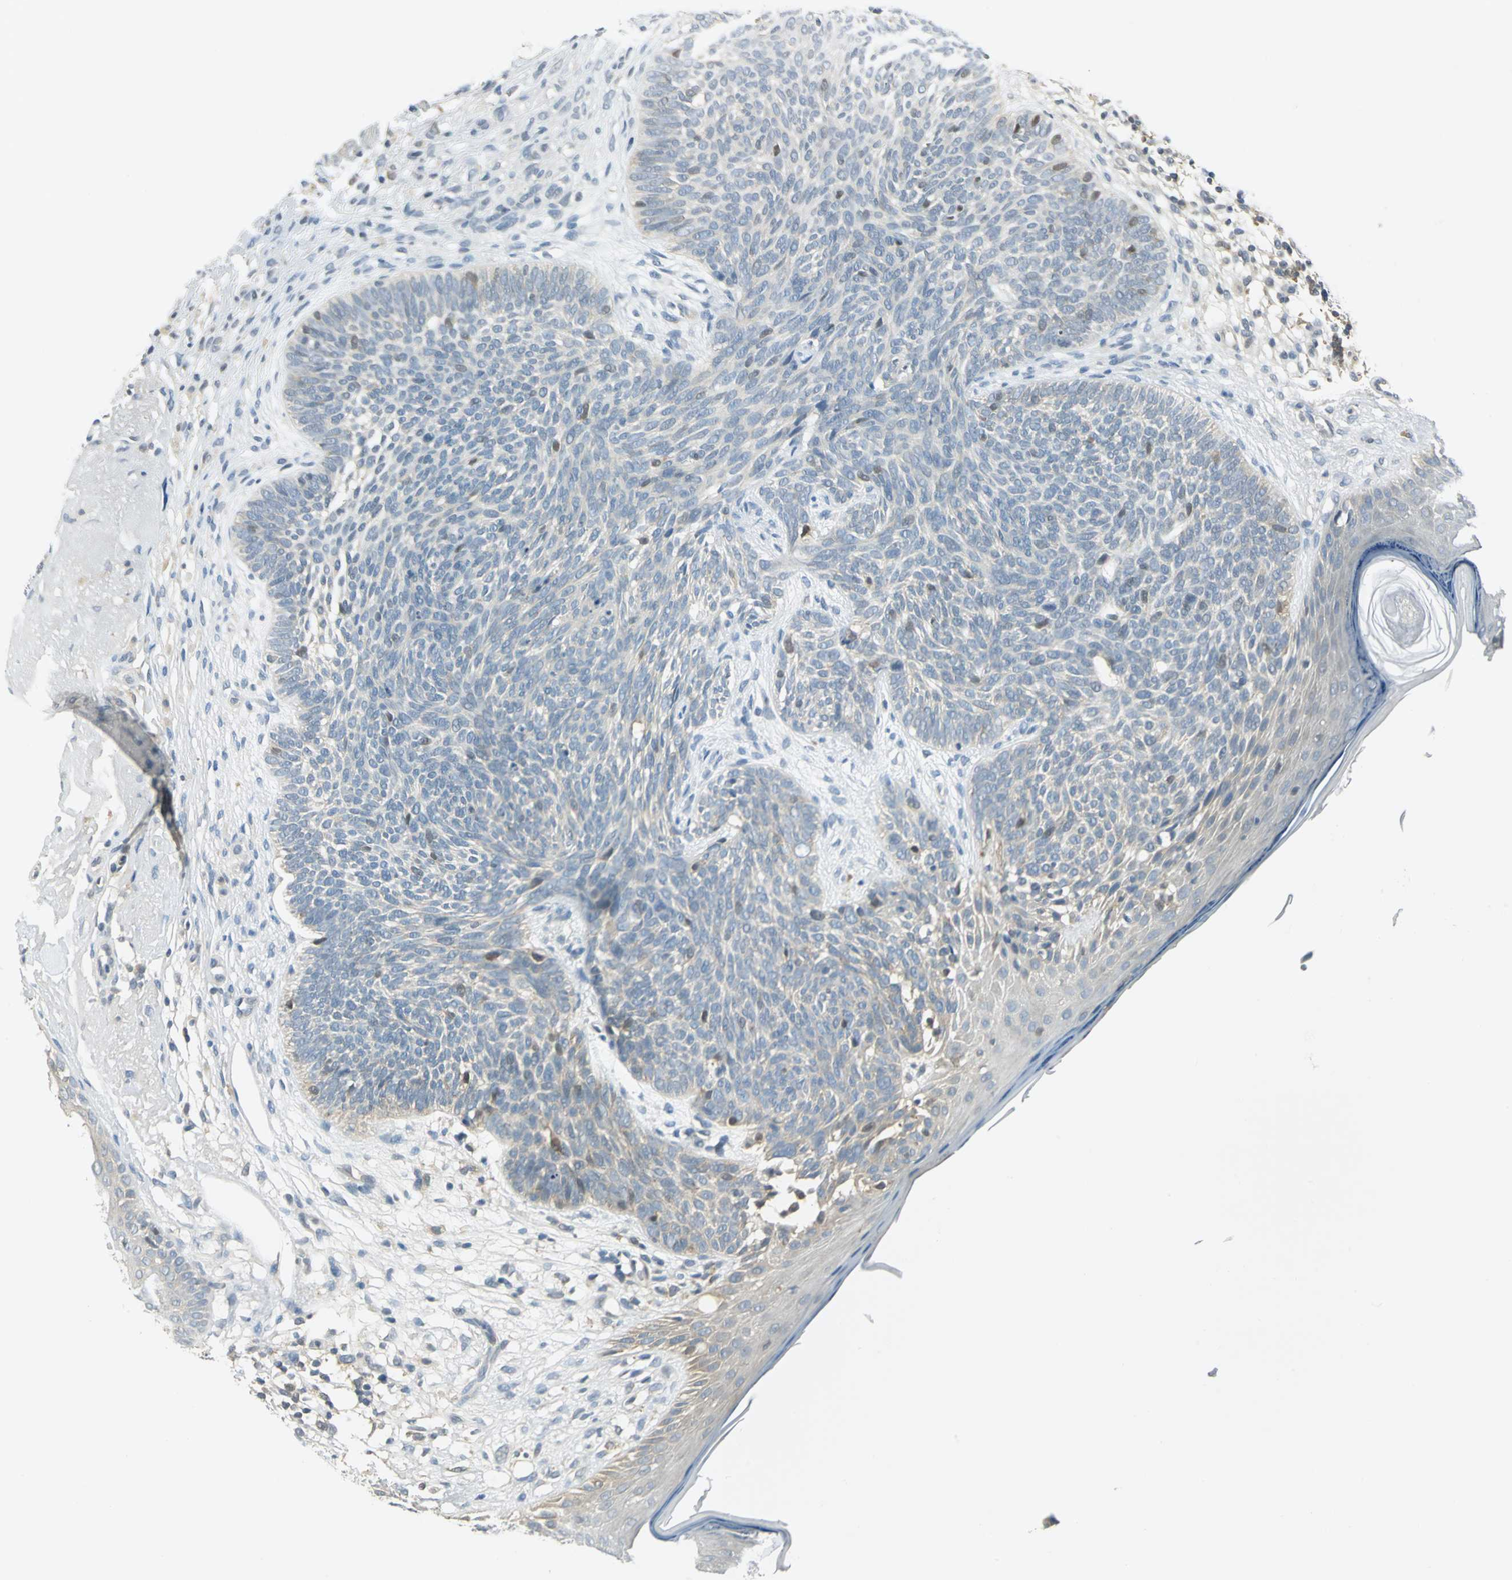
{"staining": {"intensity": "weak", "quantity": "<25%", "location": "cytoplasmic/membranous"}, "tissue": "skin cancer", "cell_type": "Tumor cells", "image_type": "cancer", "snomed": [{"axis": "morphology", "description": "Basal cell carcinoma"}, {"axis": "topography", "description": "Skin"}], "caption": "Immunohistochemistry of skin basal cell carcinoma displays no expression in tumor cells.", "gene": "FYN", "patient": {"sex": "male", "age": 74}}